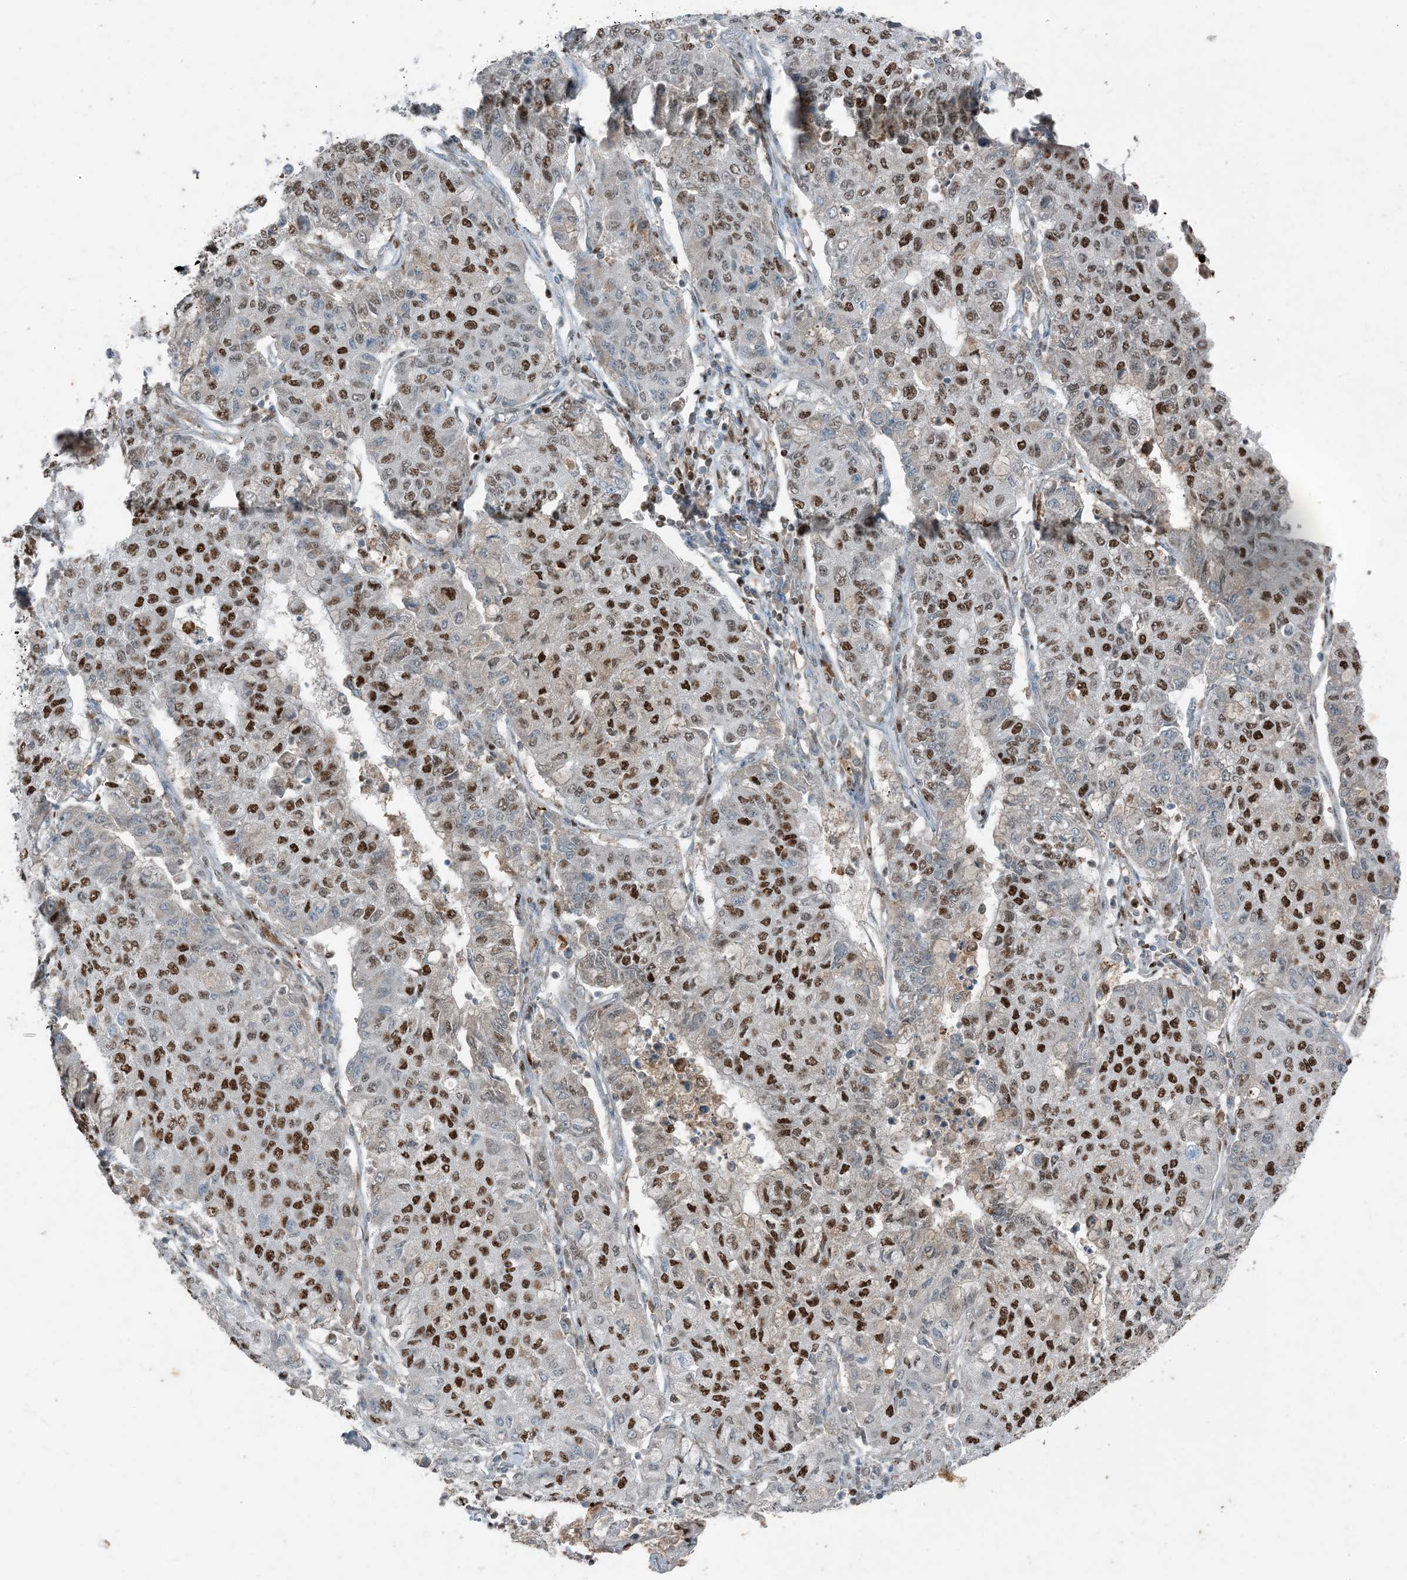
{"staining": {"intensity": "strong", "quantity": "25%-75%", "location": "nuclear"}, "tissue": "lung cancer", "cell_type": "Tumor cells", "image_type": "cancer", "snomed": [{"axis": "morphology", "description": "Squamous cell carcinoma, NOS"}, {"axis": "topography", "description": "Lung"}], "caption": "Lung cancer stained with immunohistochemistry reveals strong nuclear expression in approximately 25%-75% of tumor cells.", "gene": "TADA2B", "patient": {"sex": "male", "age": 74}}